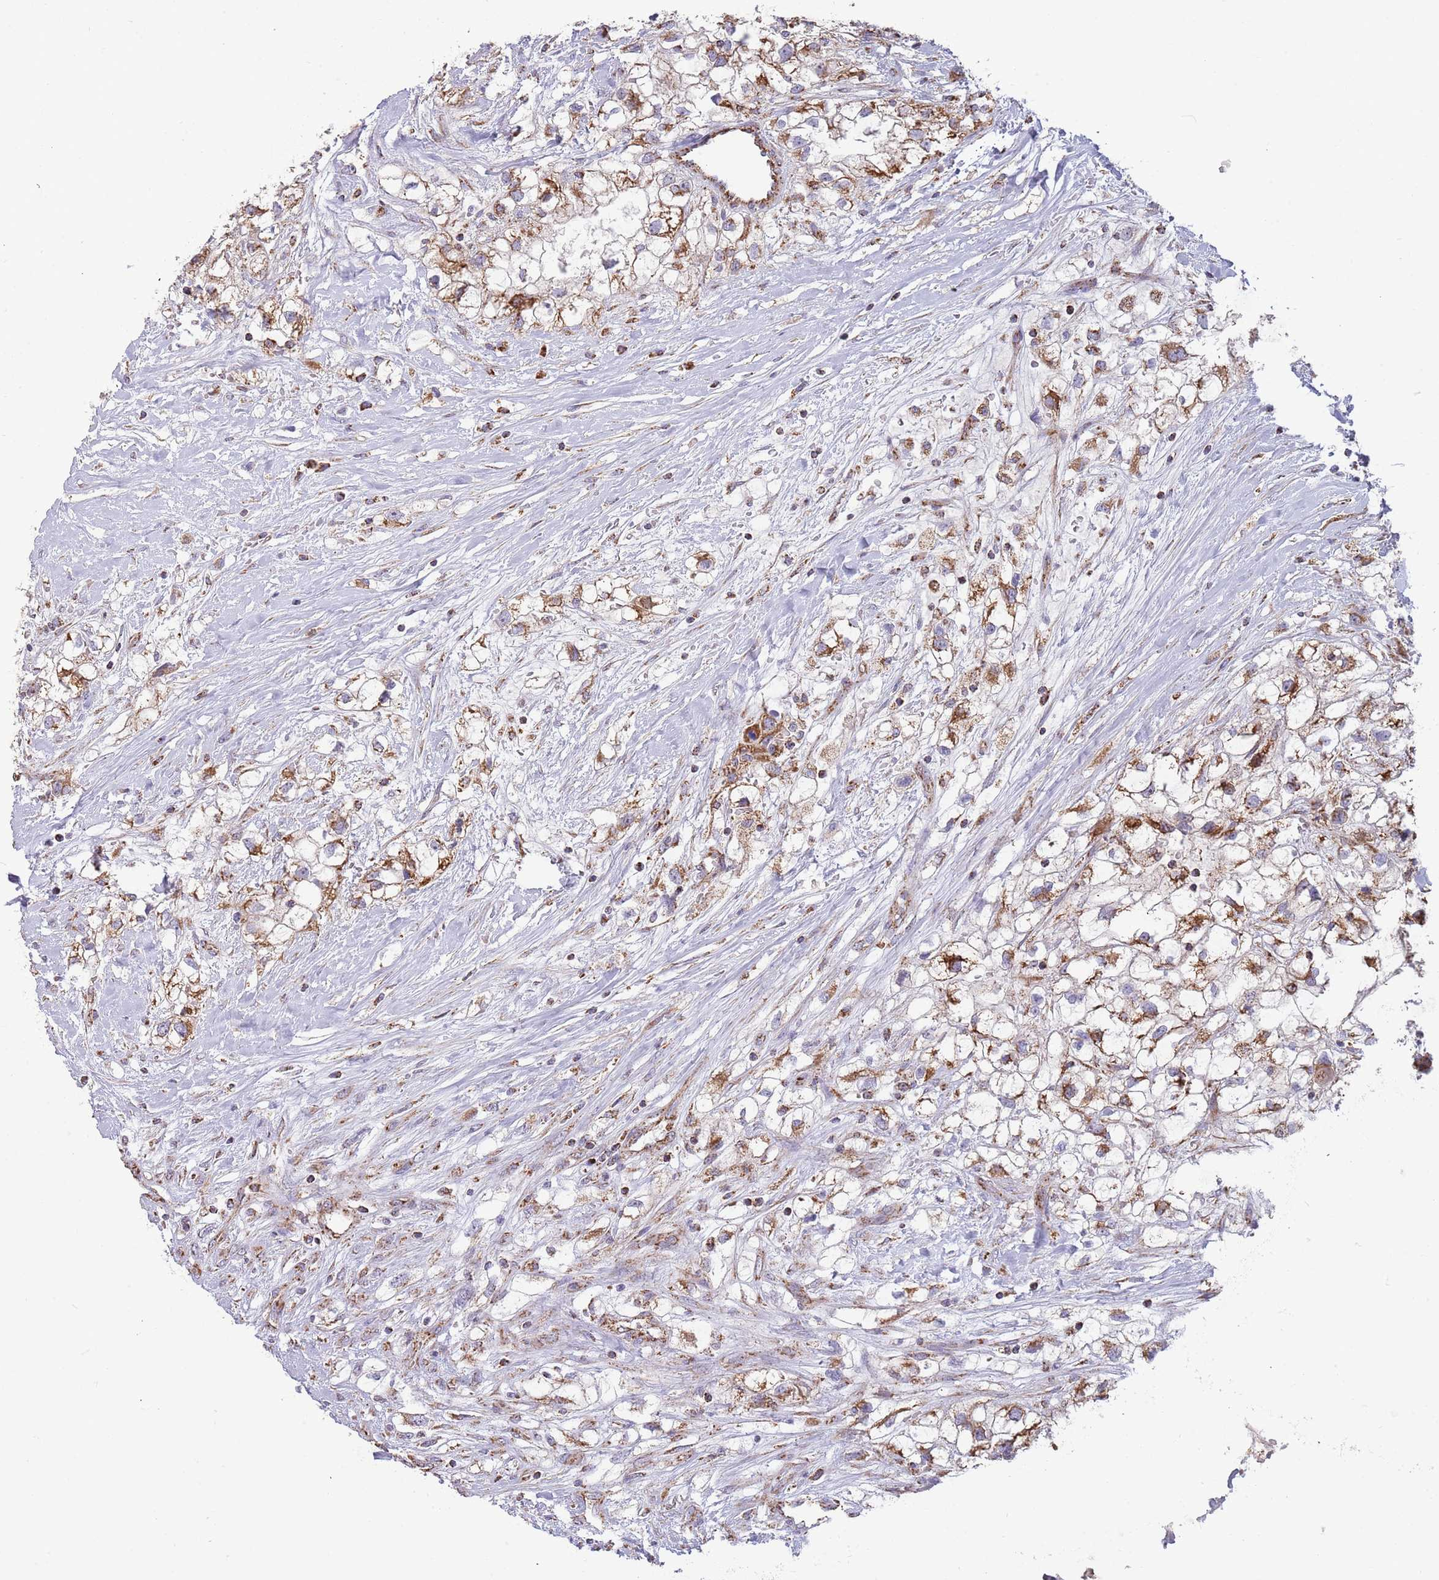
{"staining": {"intensity": "moderate", "quantity": ">75%", "location": "cytoplasmic/membranous"}, "tissue": "renal cancer", "cell_type": "Tumor cells", "image_type": "cancer", "snomed": [{"axis": "morphology", "description": "Adenocarcinoma, NOS"}, {"axis": "topography", "description": "Kidney"}], "caption": "A brown stain labels moderate cytoplasmic/membranous positivity of a protein in human renal cancer (adenocarcinoma) tumor cells.", "gene": "VPS16", "patient": {"sex": "male", "age": 59}}